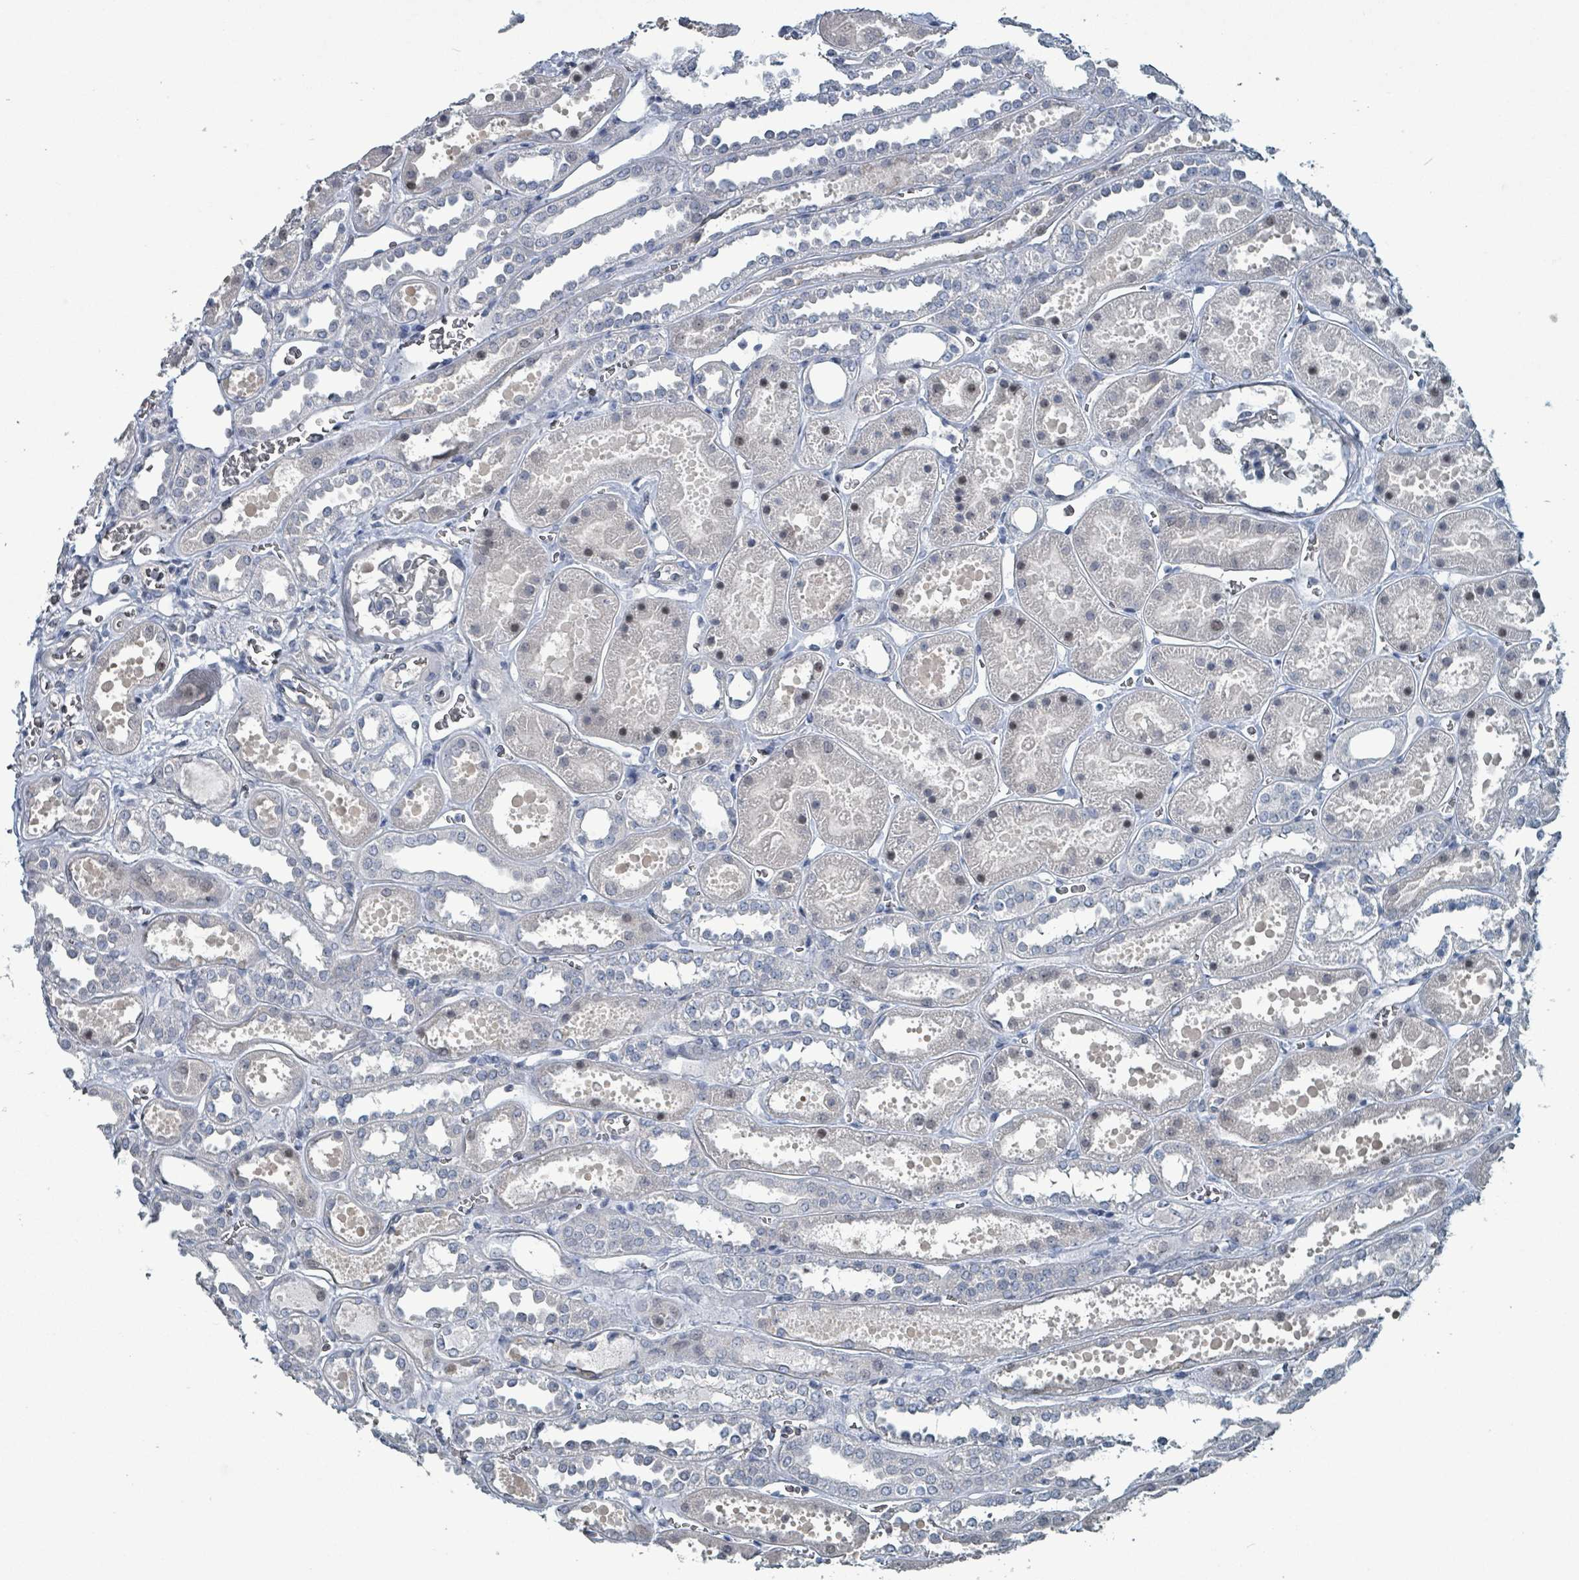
{"staining": {"intensity": "moderate", "quantity": "<25%", "location": "nuclear"}, "tissue": "kidney", "cell_type": "Cells in glomeruli", "image_type": "normal", "snomed": [{"axis": "morphology", "description": "Normal tissue, NOS"}, {"axis": "topography", "description": "Kidney"}], "caption": "Brown immunohistochemical staining in benign human kidney reveals moderate nuclear expression in approximately <25% of cells in glomeruli.", "gene": "BIVM", "patient": {"sex": "female", "age": 41}}